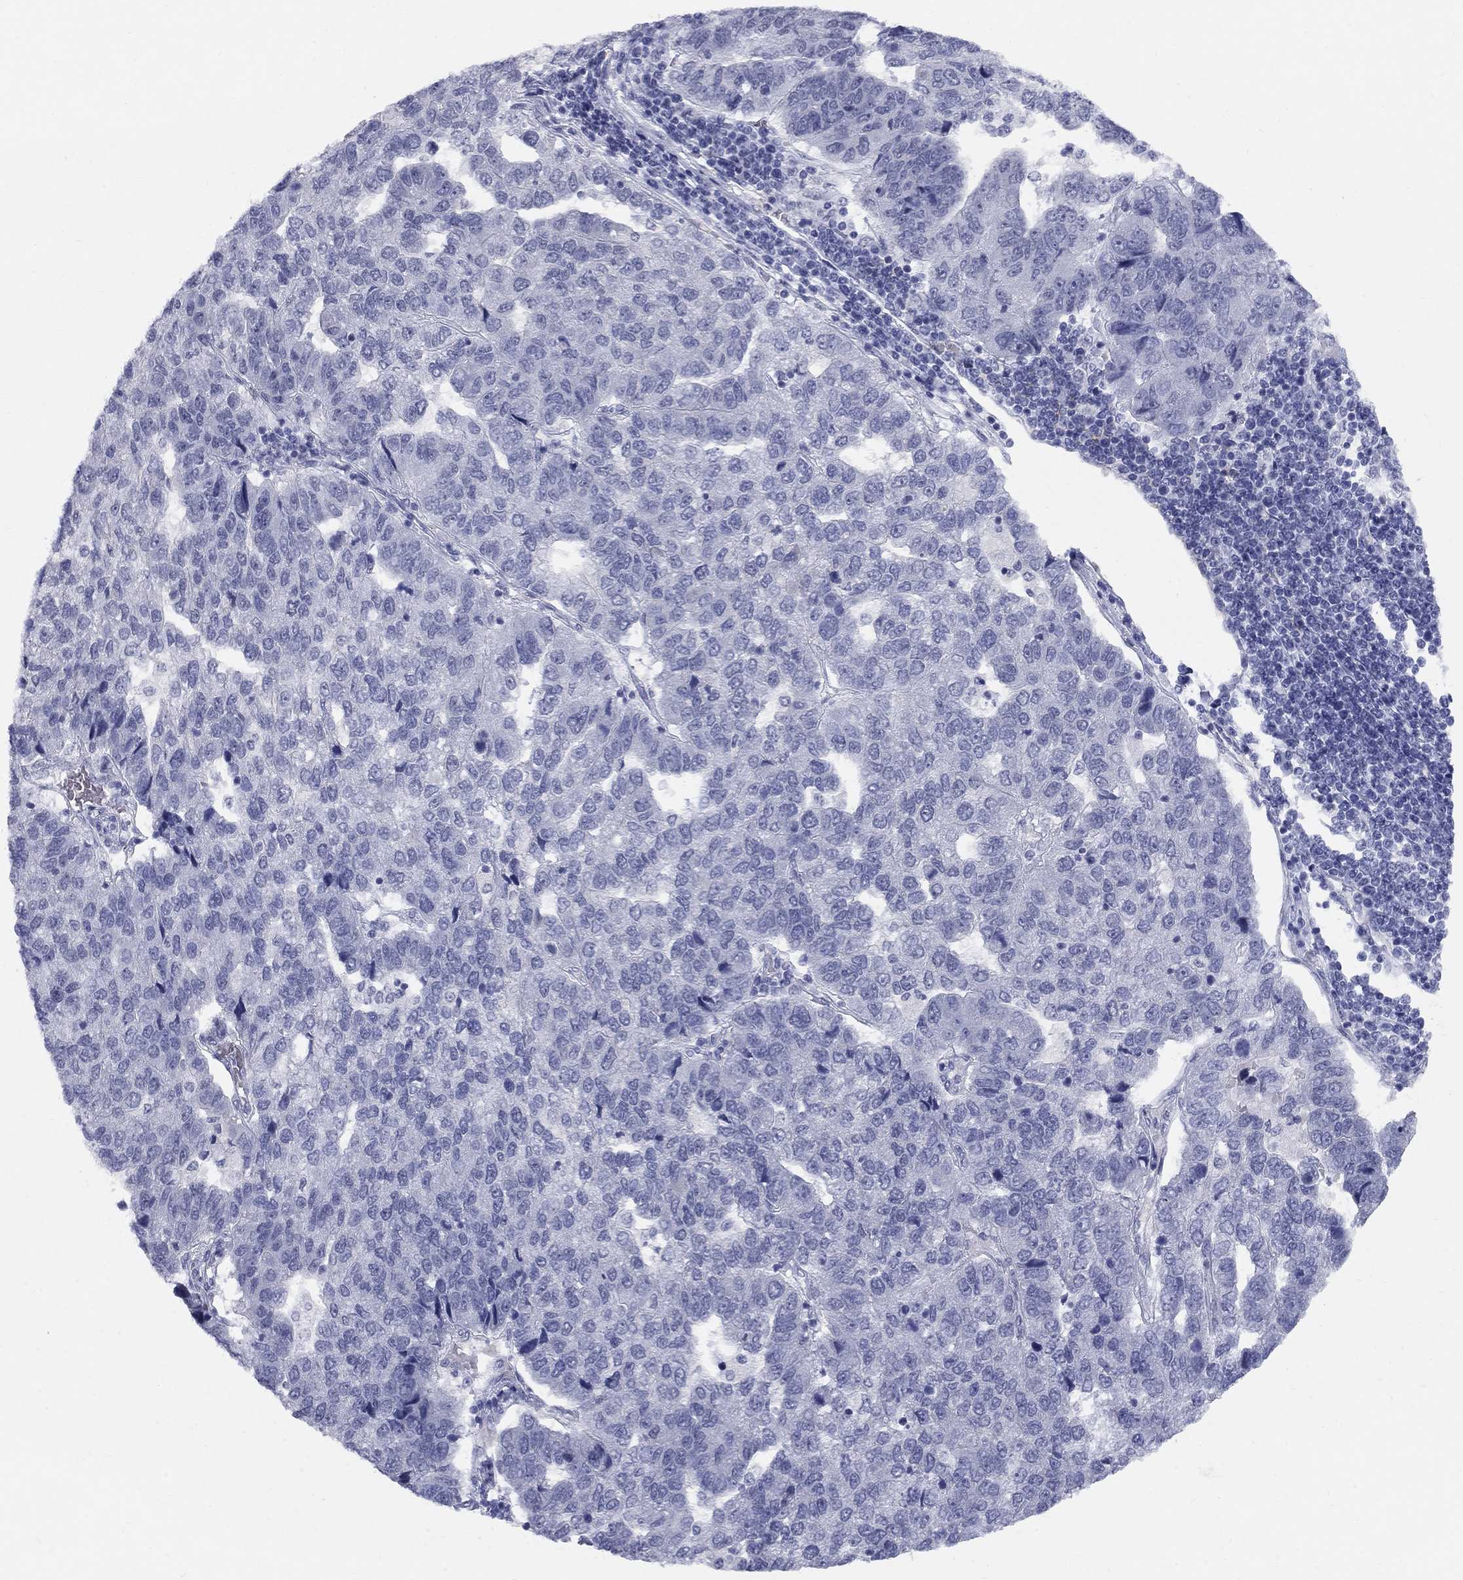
{"staining": {"intensity": "negative", "quantity": "none", "location": "none"}, "tissue": "pancreatic cancer", "cell_type": "Tumor cells", "image_type": "cancer", "snomed": [{"axis": "morphology", "description": "Adenocarcinoma, NOS"}, {"axis": "topography", "description": "Pancreas"}], "caption": "The micrograph demonstrates no significant expression in tumor cells of pancreatic cancer.", "gene": "DMTN", "patient": {"sex": "female", "age": 61}}